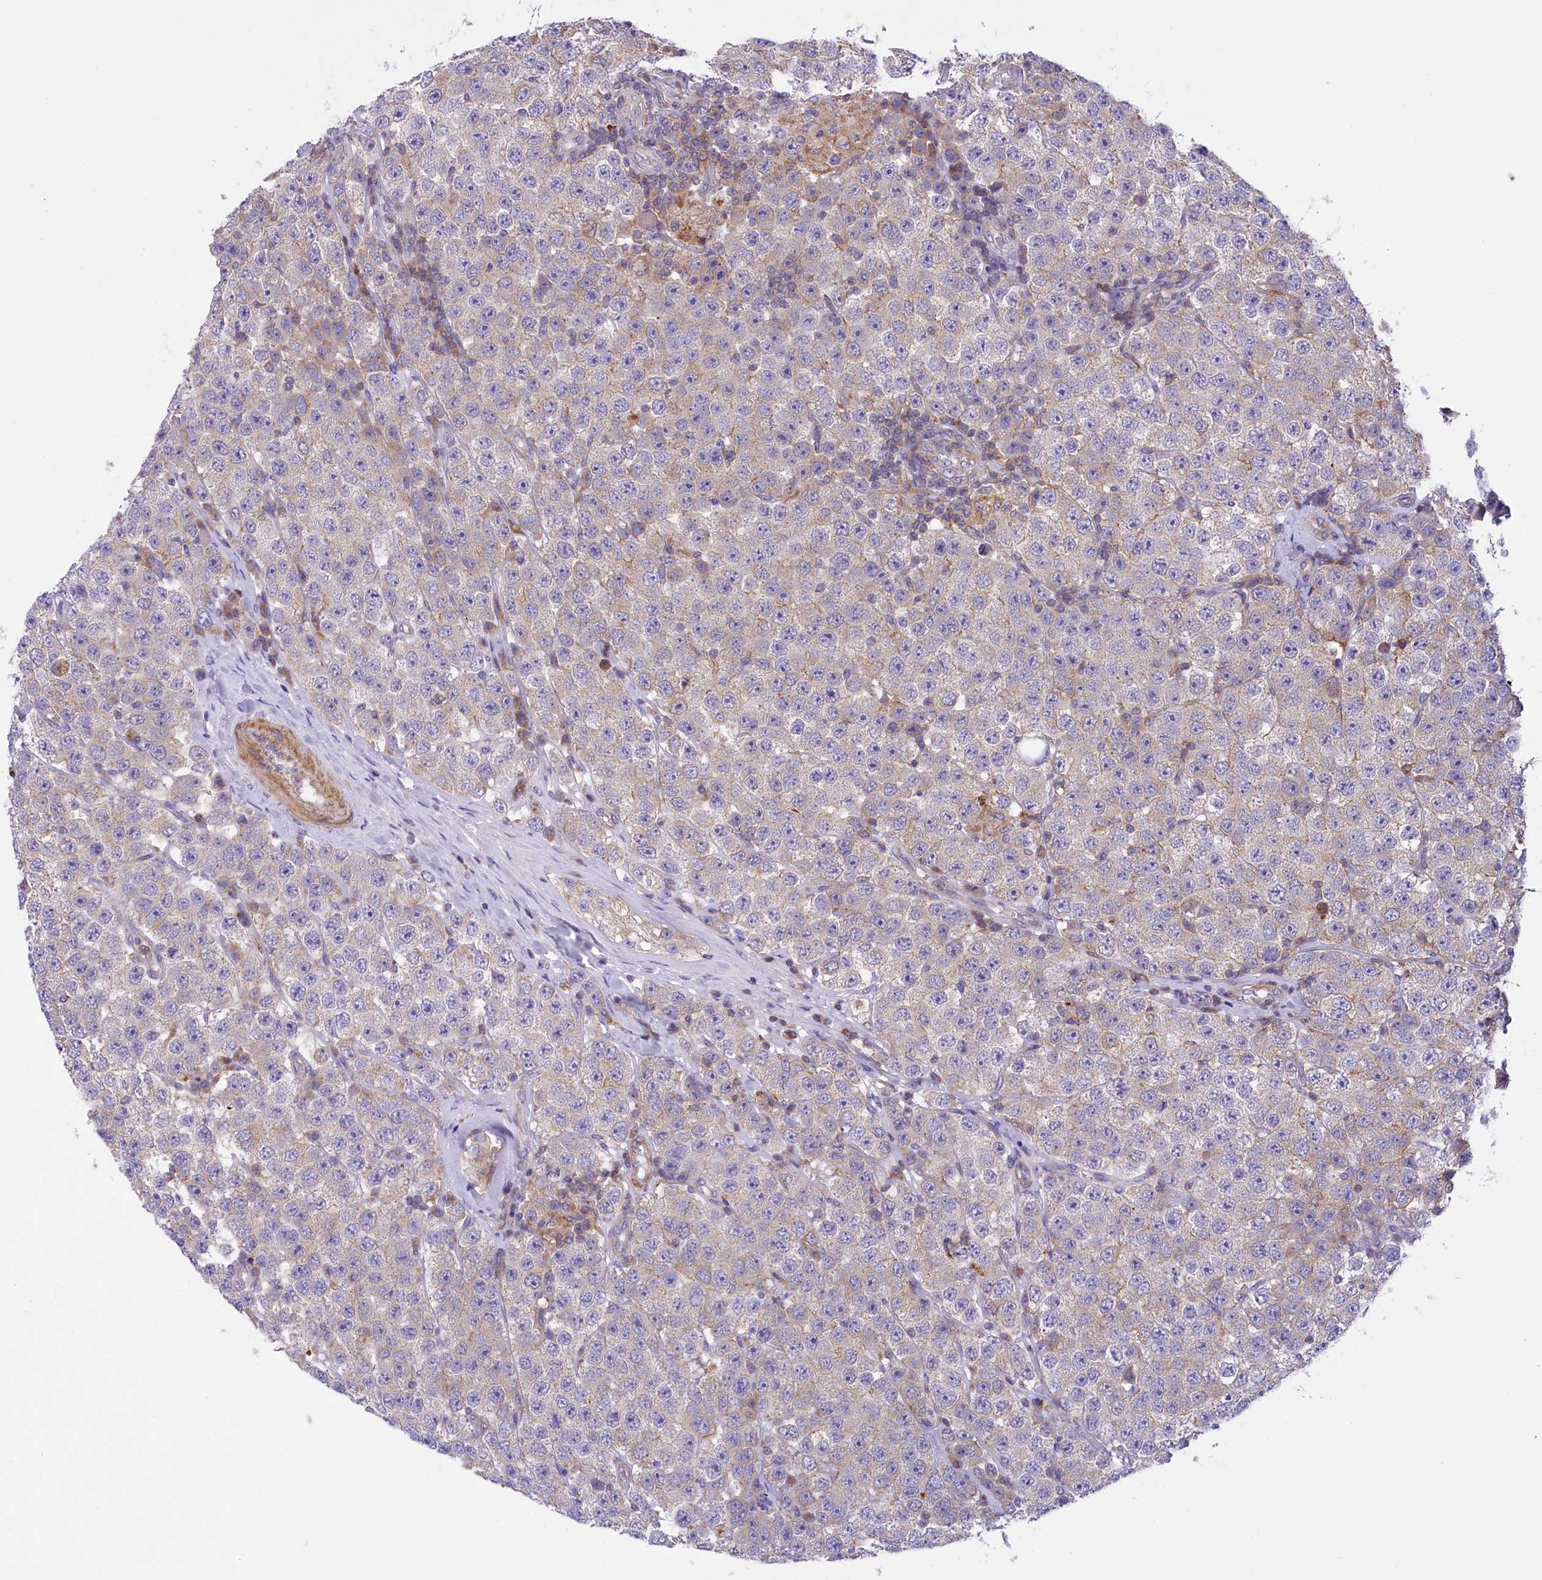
{"staining": {"intensity": "weak", "quantity": "<25%", "location": "cytoplasmic/membranous"}, "tissue": "testis cancer", "cell_type": "Tumor cells", "image_type": "cancer", "snomed": [{"axis": "morphology", "description": "Seminoma, NOS"}, {"axis": "topography", "description": "Testis"}], "caption": "IHC histopathology image of human seminoma (testis) stained for a protein (brown), which reveals no expression in tumor cells. (DAB (3,3'-diaminobenzidine) IHC with hematoxylin counter stain).", "gene": "CORO7-PAM16", "patient": {"sex": "male", "age": 28}}